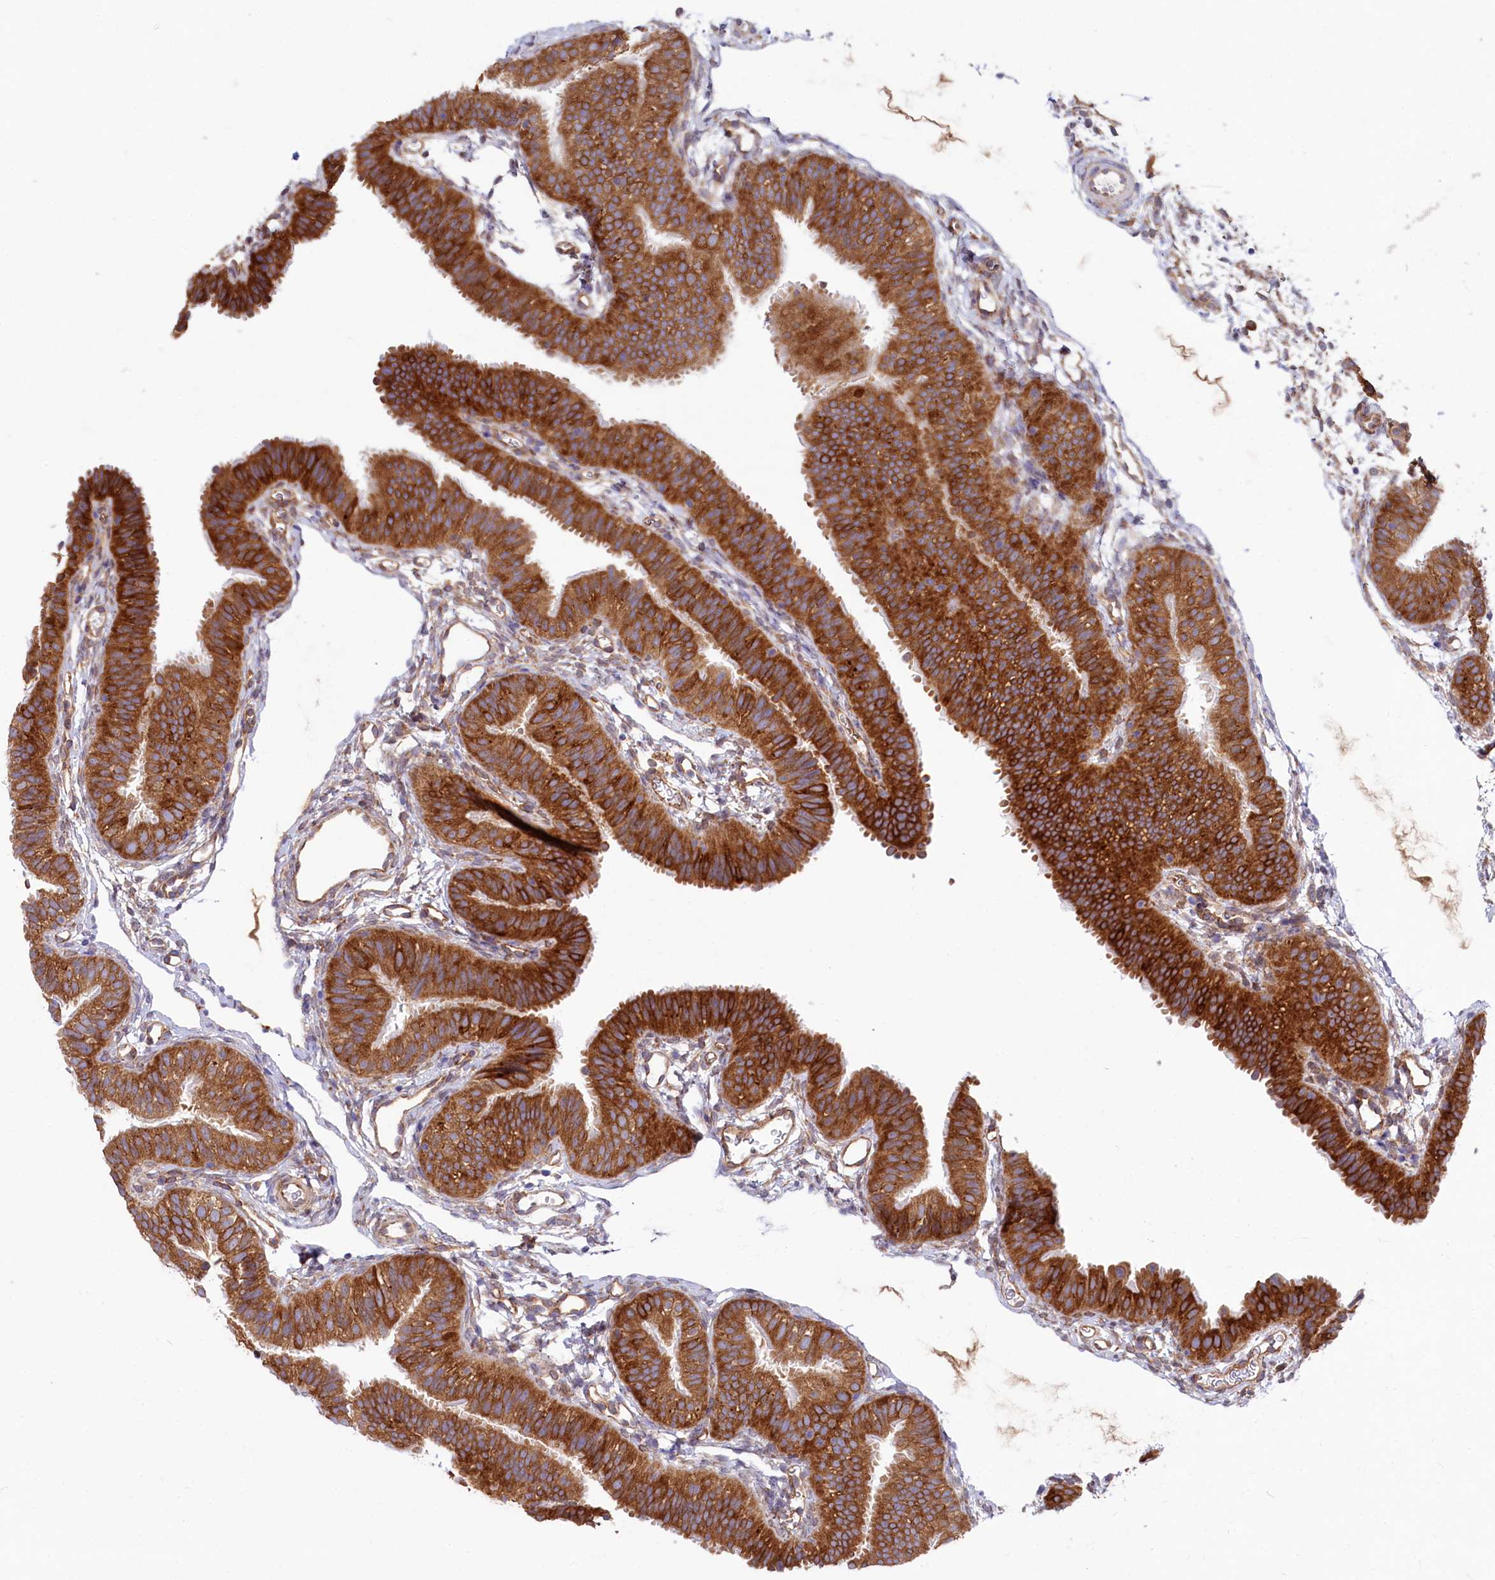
{"staining": {"intensity": "strong", "quantity": ">75%", "location": "cytoplasmic/membranous"}, "tissue": "fallopian tube", "cell_type": "Glandular cells", "image_type": "normal", "snomed": [{"axis": "morphology", "description": "Normal tissue, NOS"}, {"axis": "topography", "description": "Fallopian tube"}], "caption": "Brown immunohistochemical staining in benign human fallopian tube exhibits strong cytoplasmic/membranous positivity in about >75% of glandular cells.", "gene": "CHID1", "patient": {"sex": "female", "age": 35}}